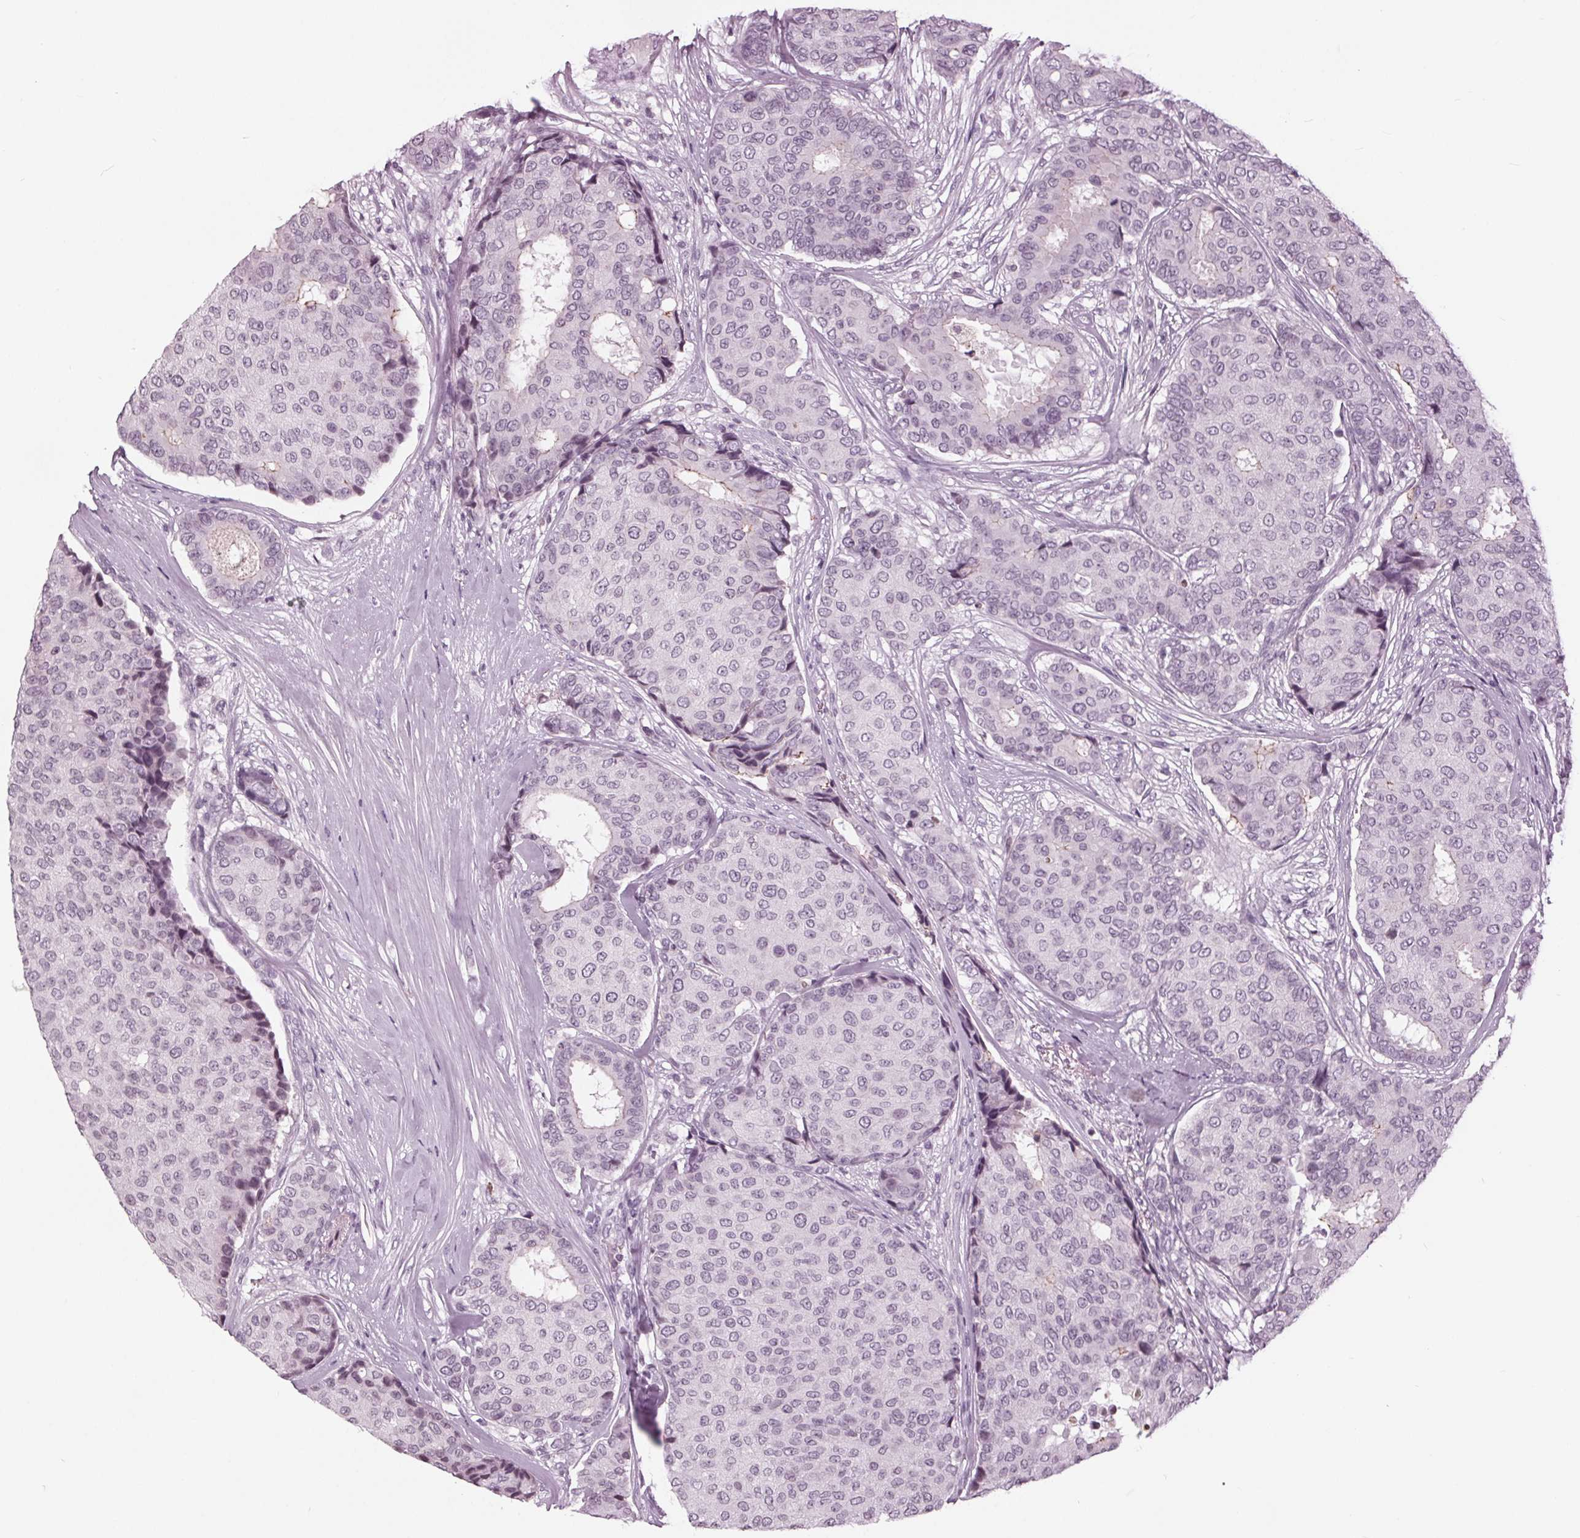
{"staining": {"intensity": "negative", "quantity": "none", "location": "none"}, "tissue": "breast cancer", "cell_type": "Tumor cells", "image_type": "cancer", "snomed": [{"axis": "morphology", "description": "Duct carcinoma"}, {"axis": "topography", "description": "Breast"}], "caption": "IHC histopathology image of infiltrating ductal carcinoma (breast) stained for a protein (brown), which demonstrates no staining in tumor cells.", "gene": "SLC9A4", "patient": {"sex": "female", "age": 75}}